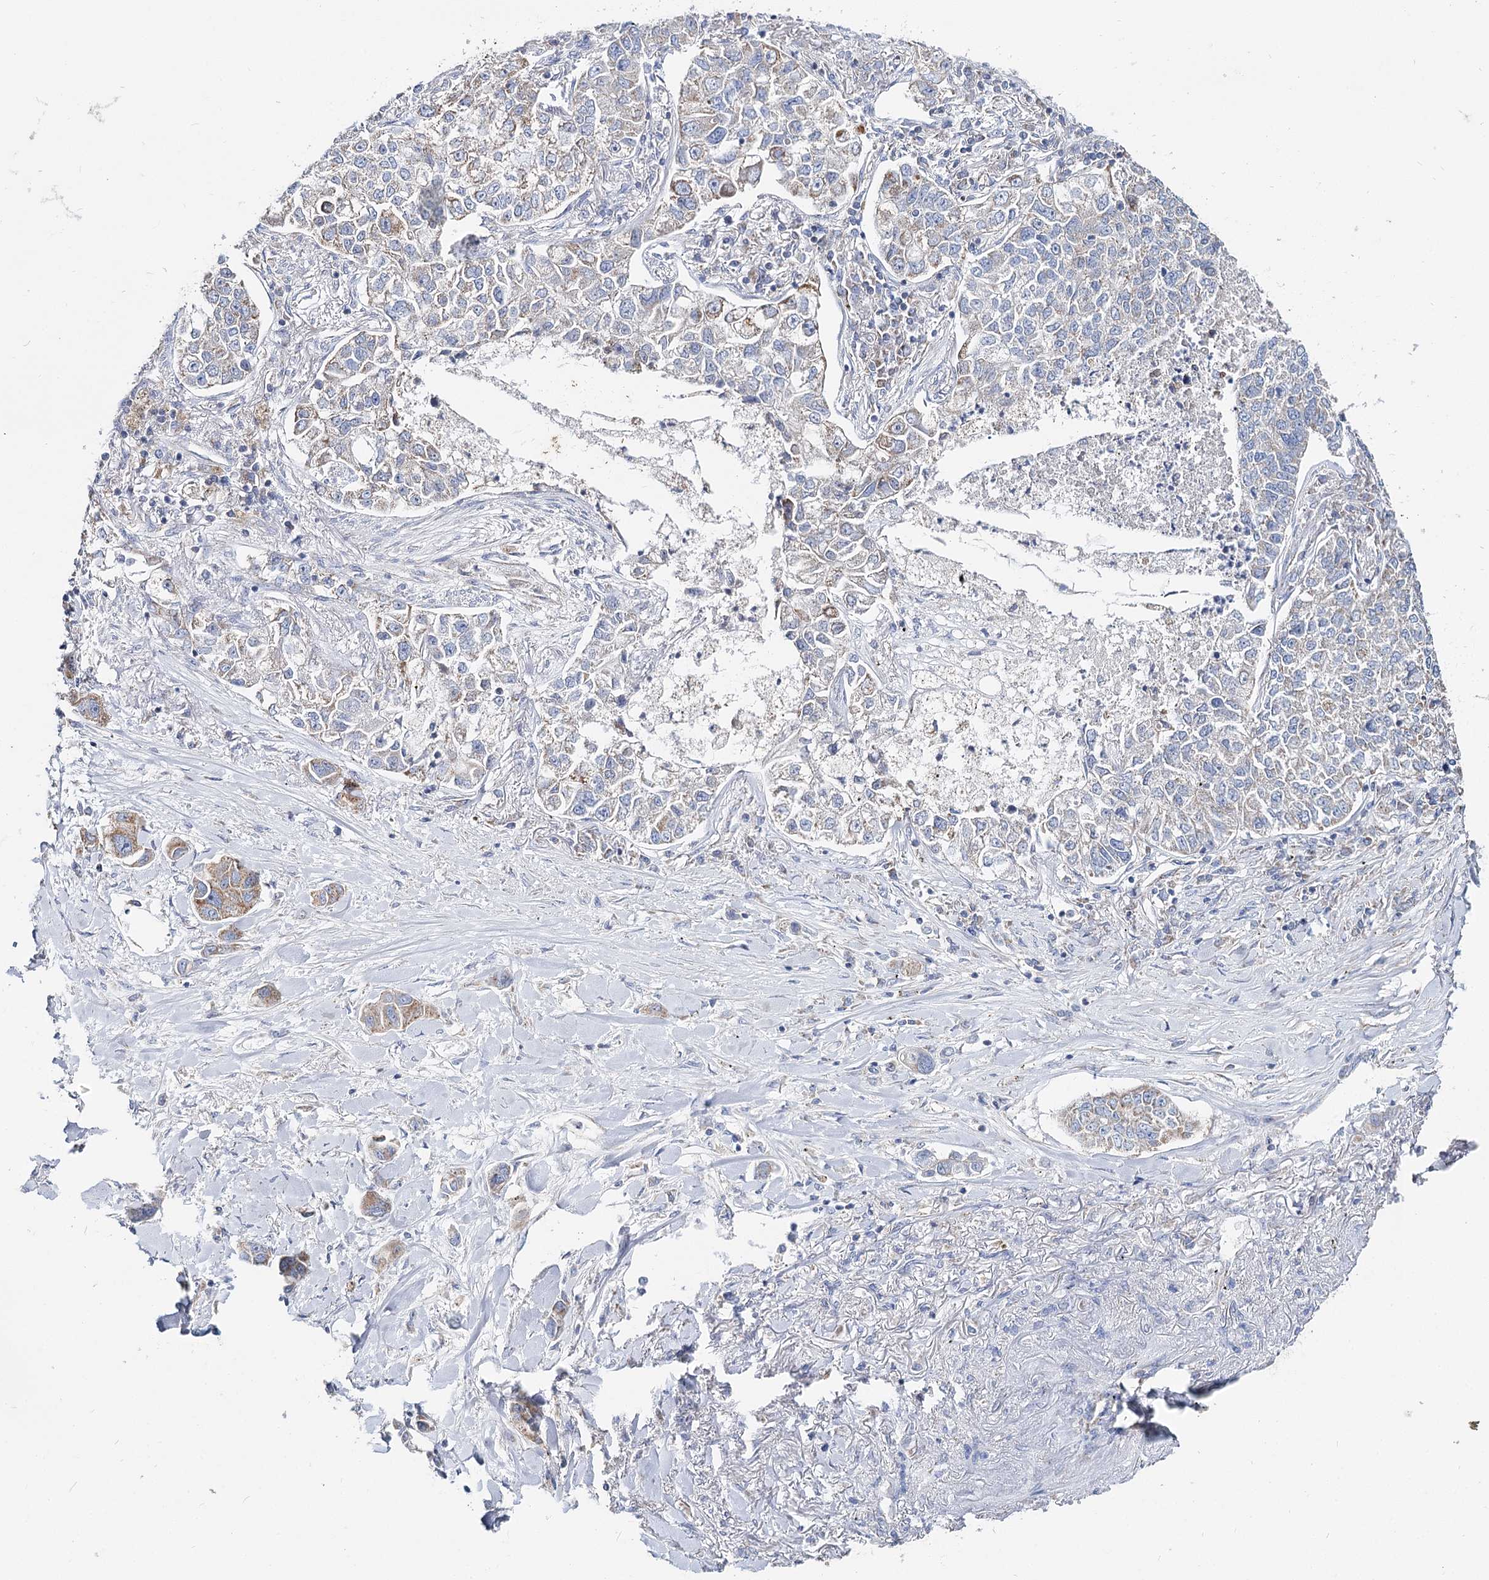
{"staining": {"intensity": "moderate", "quantity": "<25%", "location": "cytoplasmic/membranous"}, "tissue": "lung cancer", "cell_type": "Tumor cells", "image_type": "cancer", "snomed": [{"axis": "morphology", "description": "Adenocarcinoma, NOS"}, {"axis": "topography", "description": "Lung"}], "caption": "Immunohistochemical staining of lung cancer (adenocarcinoma) reveals low levels of moderate cytoplasmic/membranous protein positivity in approximately <25% of tumor cells.", "gene": "MCCC2", "patient": {"sex": "male", "age": 49}}